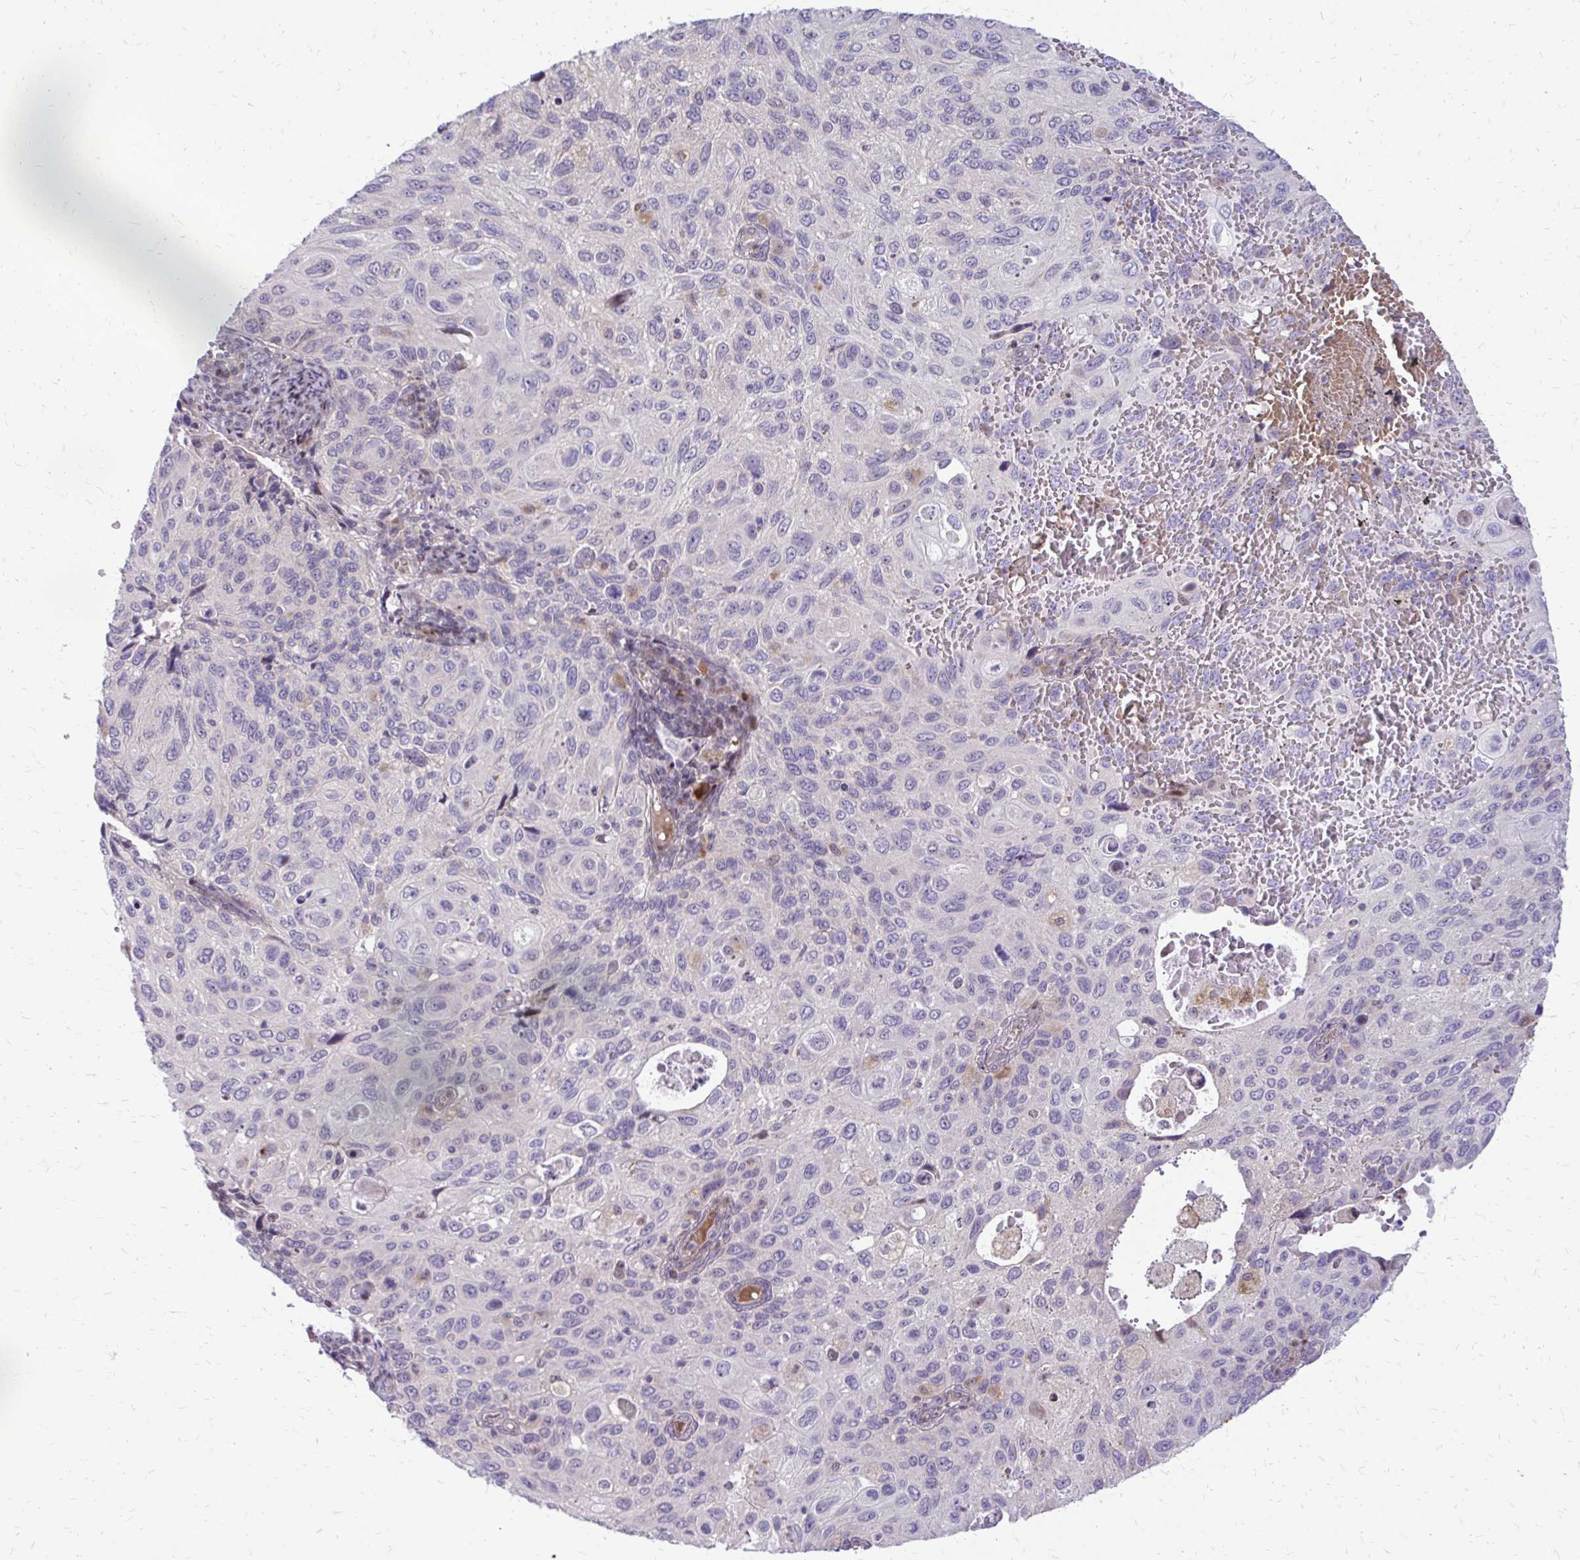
{"staining": {"intensity": "negative", "quantity": "none", "location": "none"}, "tissue": "cervical cancer", "cell_type": "Tumor cells", "image_type": "cancer", "snomed": [{"axis": "morphology", "description": "Squamous cell carcinoma, NOS"}, {"axis": "topography", "description": "Cervix"}], "caption": "Tumor cells are negative for brown protein staining in cervical cancer.", "gene": "PPDPFL", "patient": {"sex": "female", "age": 70}}